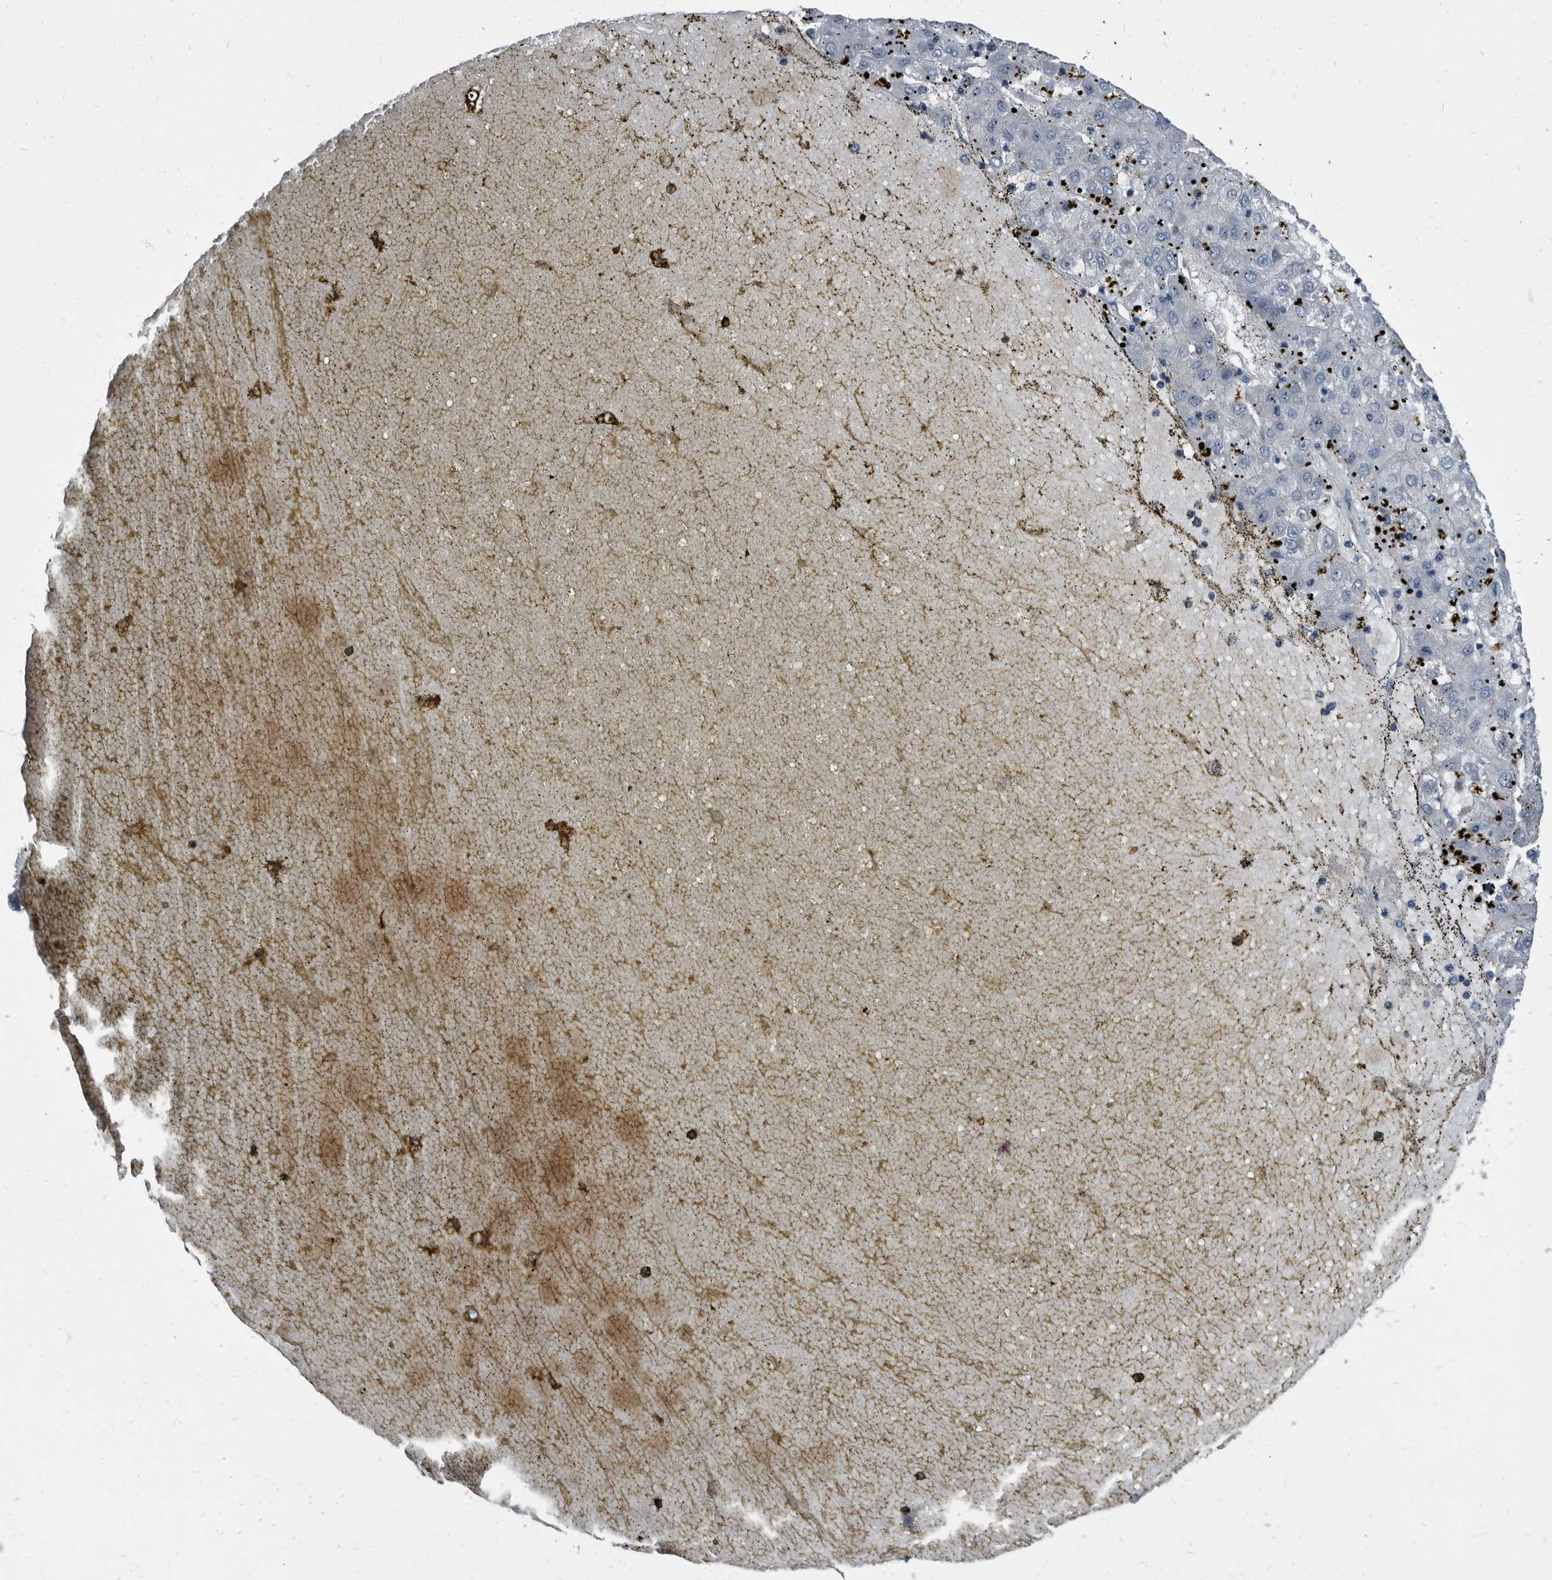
{"staining": {"intensity": "negative", "quantity": "none", "location": "none"}, "tissue": "liver cancer", "cell_type": "Tumor cells", "image_type": "cancer", "snomed": [{"axis": "morphology", "description": "Carcinoma, Hepatocellular, NOS"}, {"axis": "topography", "description": "Liver"}], "caption": "Immunohistochemical staining of liver cancer reveals no significant positivity in tumor cells.", "gene": "CDV3", "patient": {"sex": "male", "age": 72}}